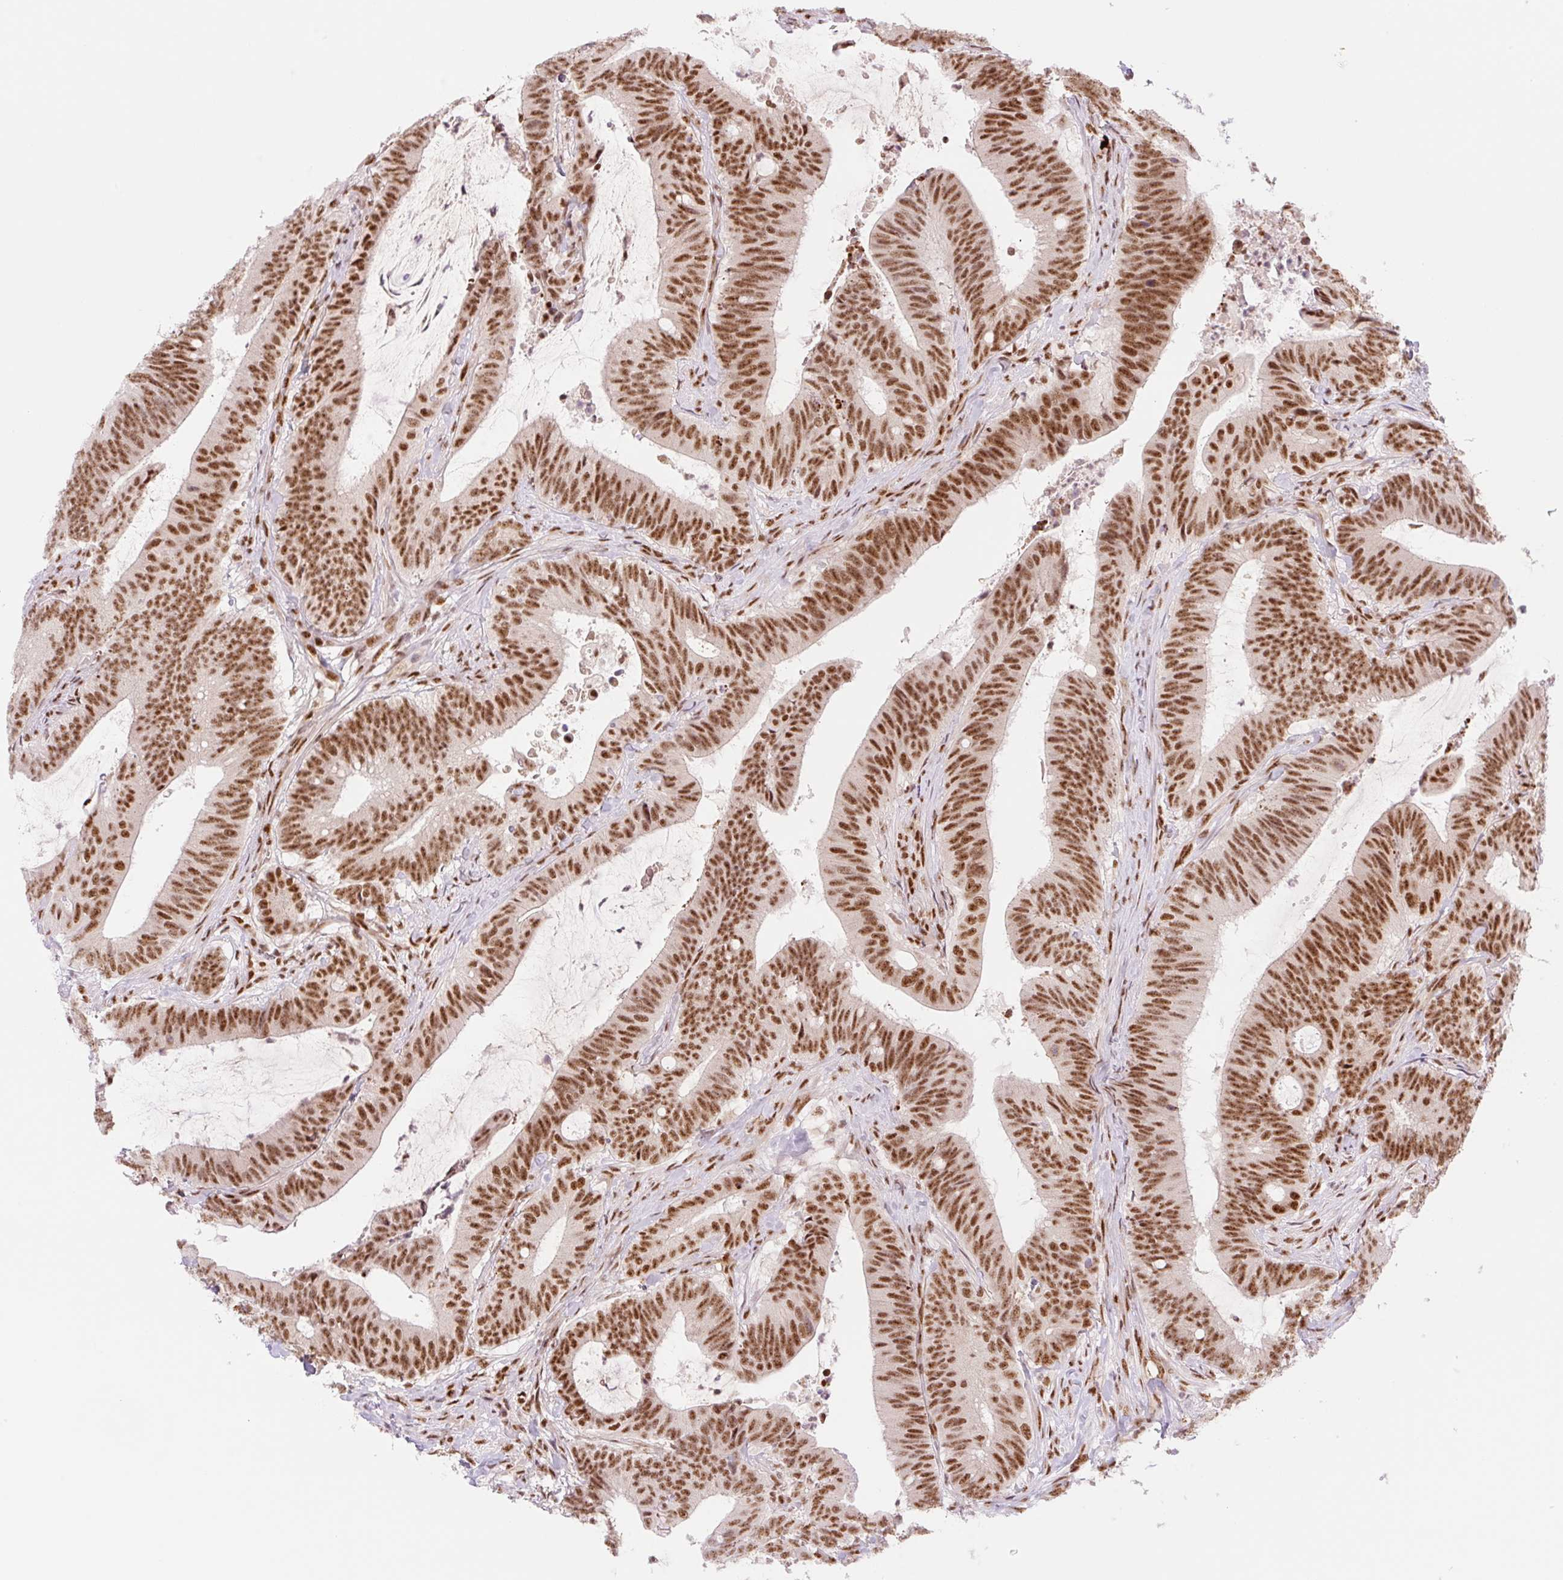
{"staining": {"intensity": "strong", "quantity": ">75%", "location": "nuclear"}, "tissue": "colorectal cancer", "cell_type": "Tumor cells", "image_type": "cancer", "snomed": [{"axis": "morphology", "description": "Adenocarcinoma, NOS"}, {"axis": "topography", "description": "Colon"}], "caption": "Brown immunohistochemical staining in colorectal cancer (adenocarcinoma) reveals strong nuclear expression in approximately >75% of tumor cells.", "gene": "PRDM11", "patient": {"sex": "female", "age": 43}}